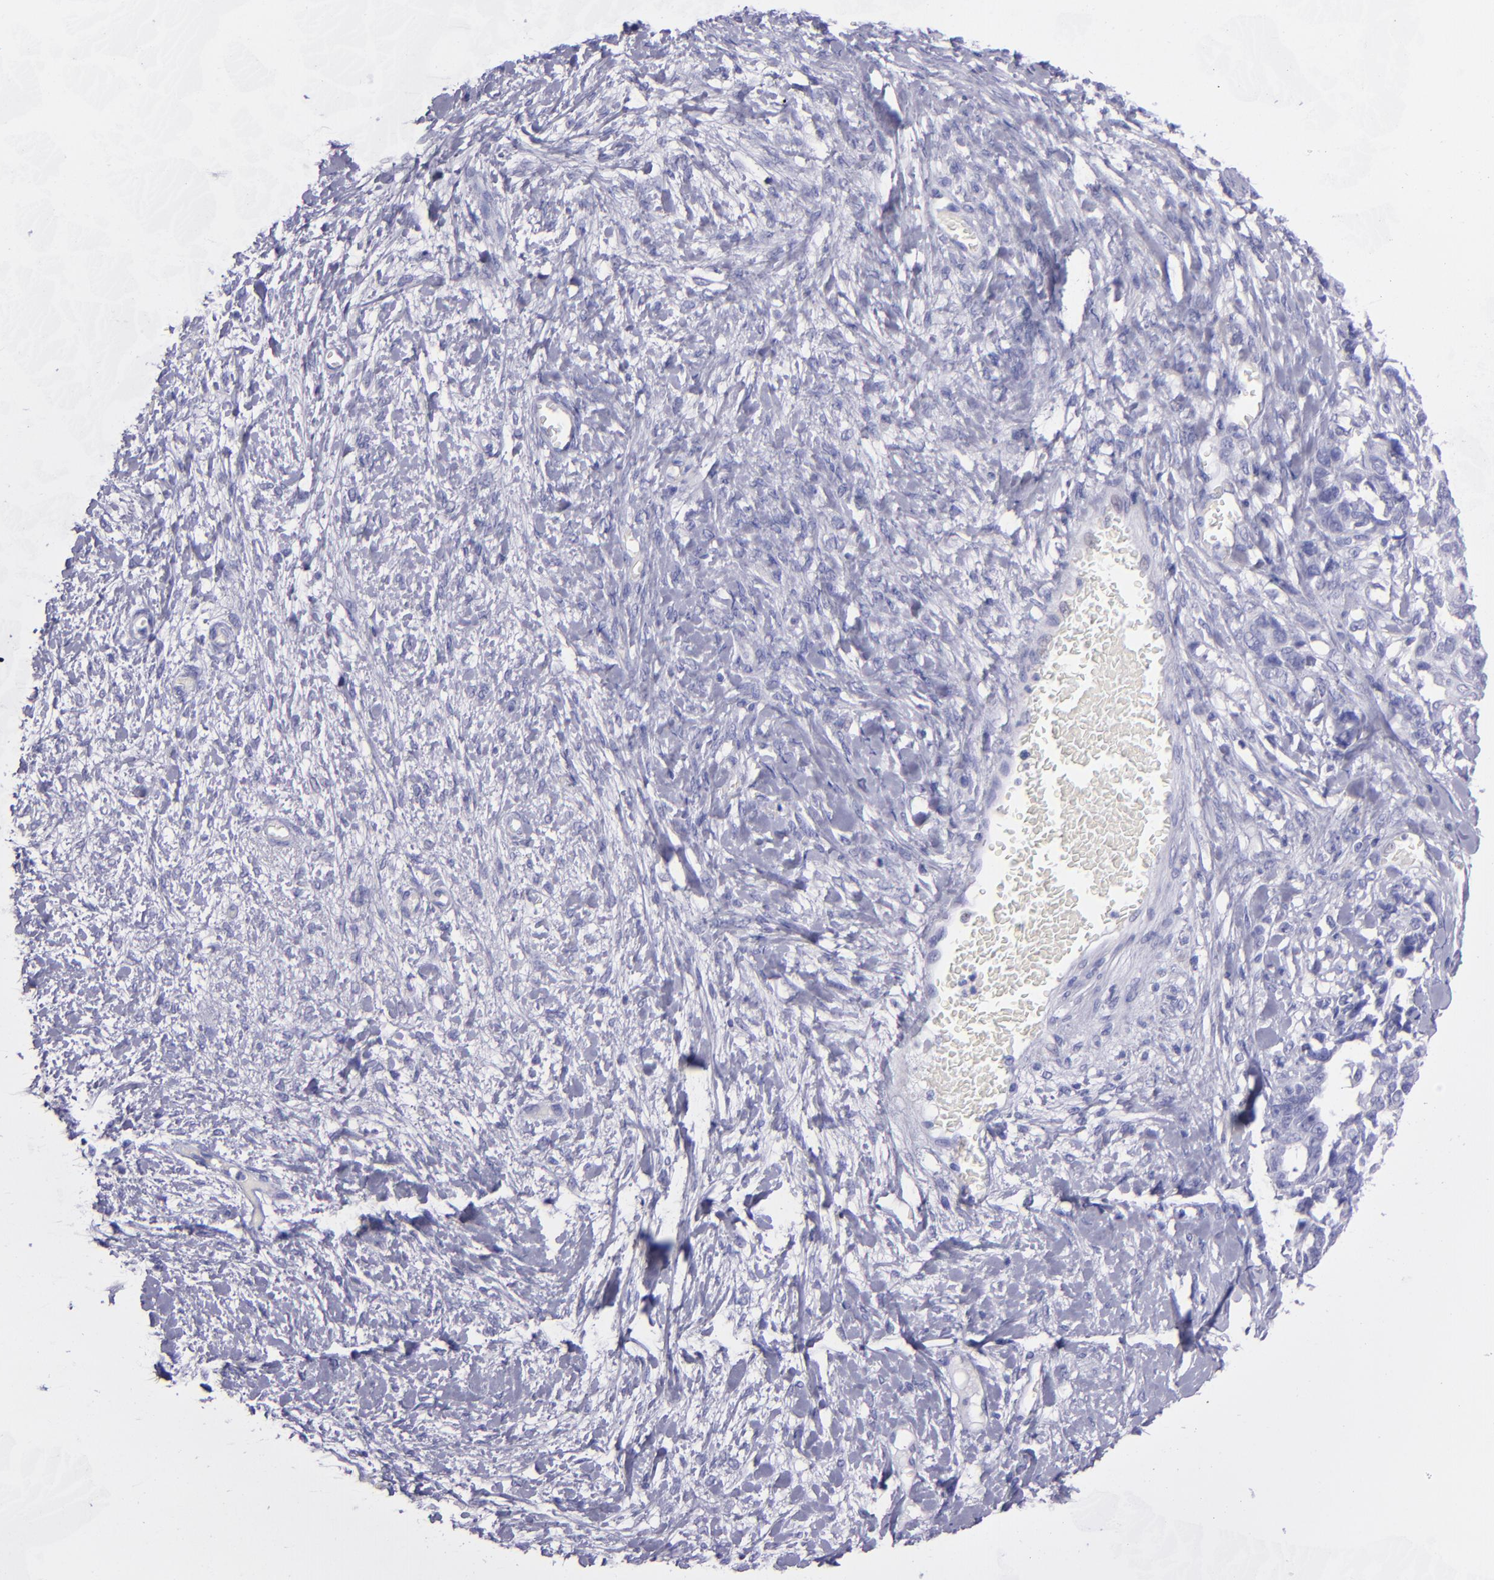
{"staining": {"intensity": "negative", "quantity": "none", "location": "none"}, "tissue": "ovarian cancer", "cell_type": "Tumor cells", "image_type": "cancer", "snomed": [{"axis": "morphology", "description": "Cystadenocarcinoma, serous, NOS"}, {"axis": "topography", "description": "Ovary"}], "caption": "Tumor cells are negative for protein expression in human ovarian cancer (serous cystadenocarcinoma). Brightfield microscopy of immunohistochemistry stained with DAB (3,3'-diaminobenzidine) (brown) and hematoxylin (blue), captured at high magnification.", "gene": "TNNT3", "patient": {"sex": "female", "age": 69}}